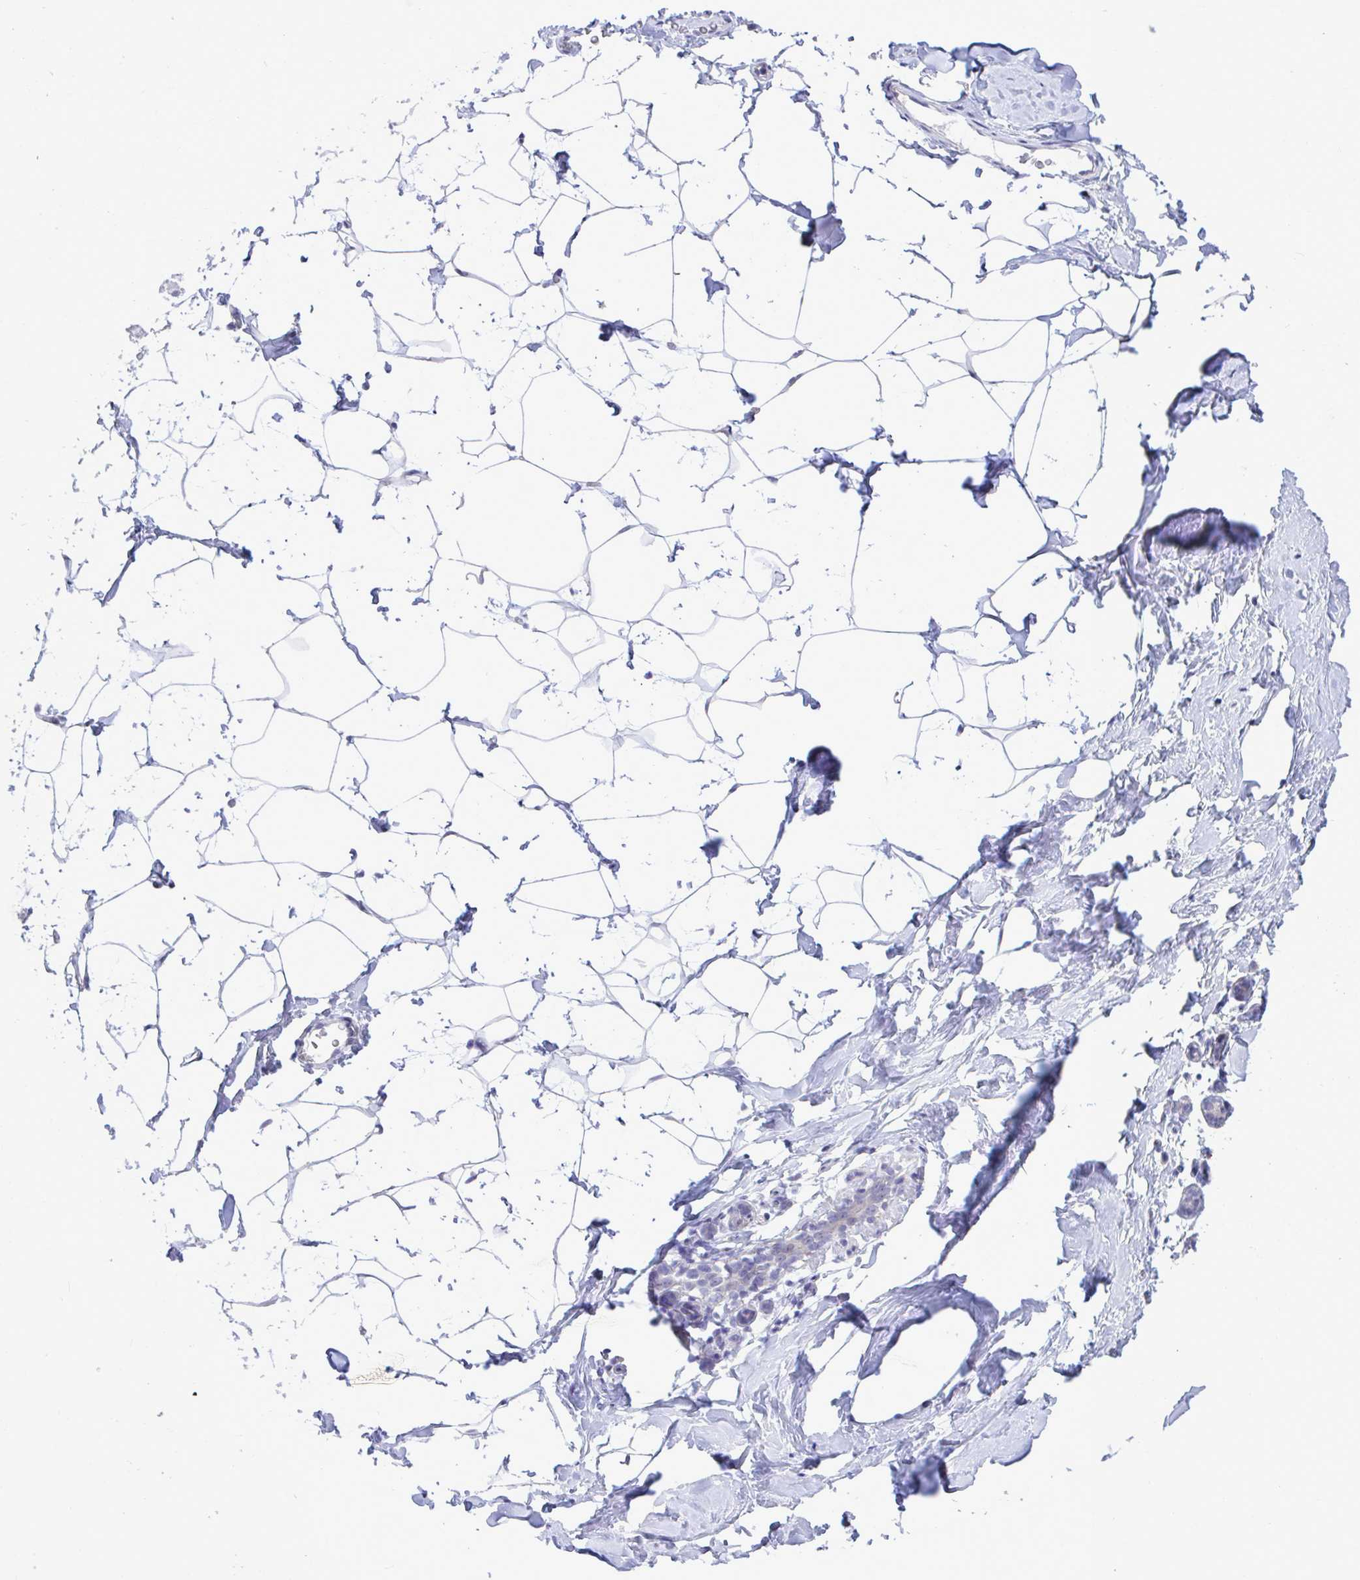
{"staining": {"intensity": "negative", "quantity": "none", "location": "none"}, "tissue": "breast", "cell_type": "Adipocytes", "image_type": "normal", "snomed": [{"axis": "morphology", "description": "Normal tissue, NOS"}, {"axis": "topography", "description": "Breast"}], "caption": "Immunohistochemical staining of unremarkable breast demonstrates no significant expression in adipocytes. Nuclei are stained in blue.", "gene": "PIGK", "patient": {"sex": "female", "age": 32}}